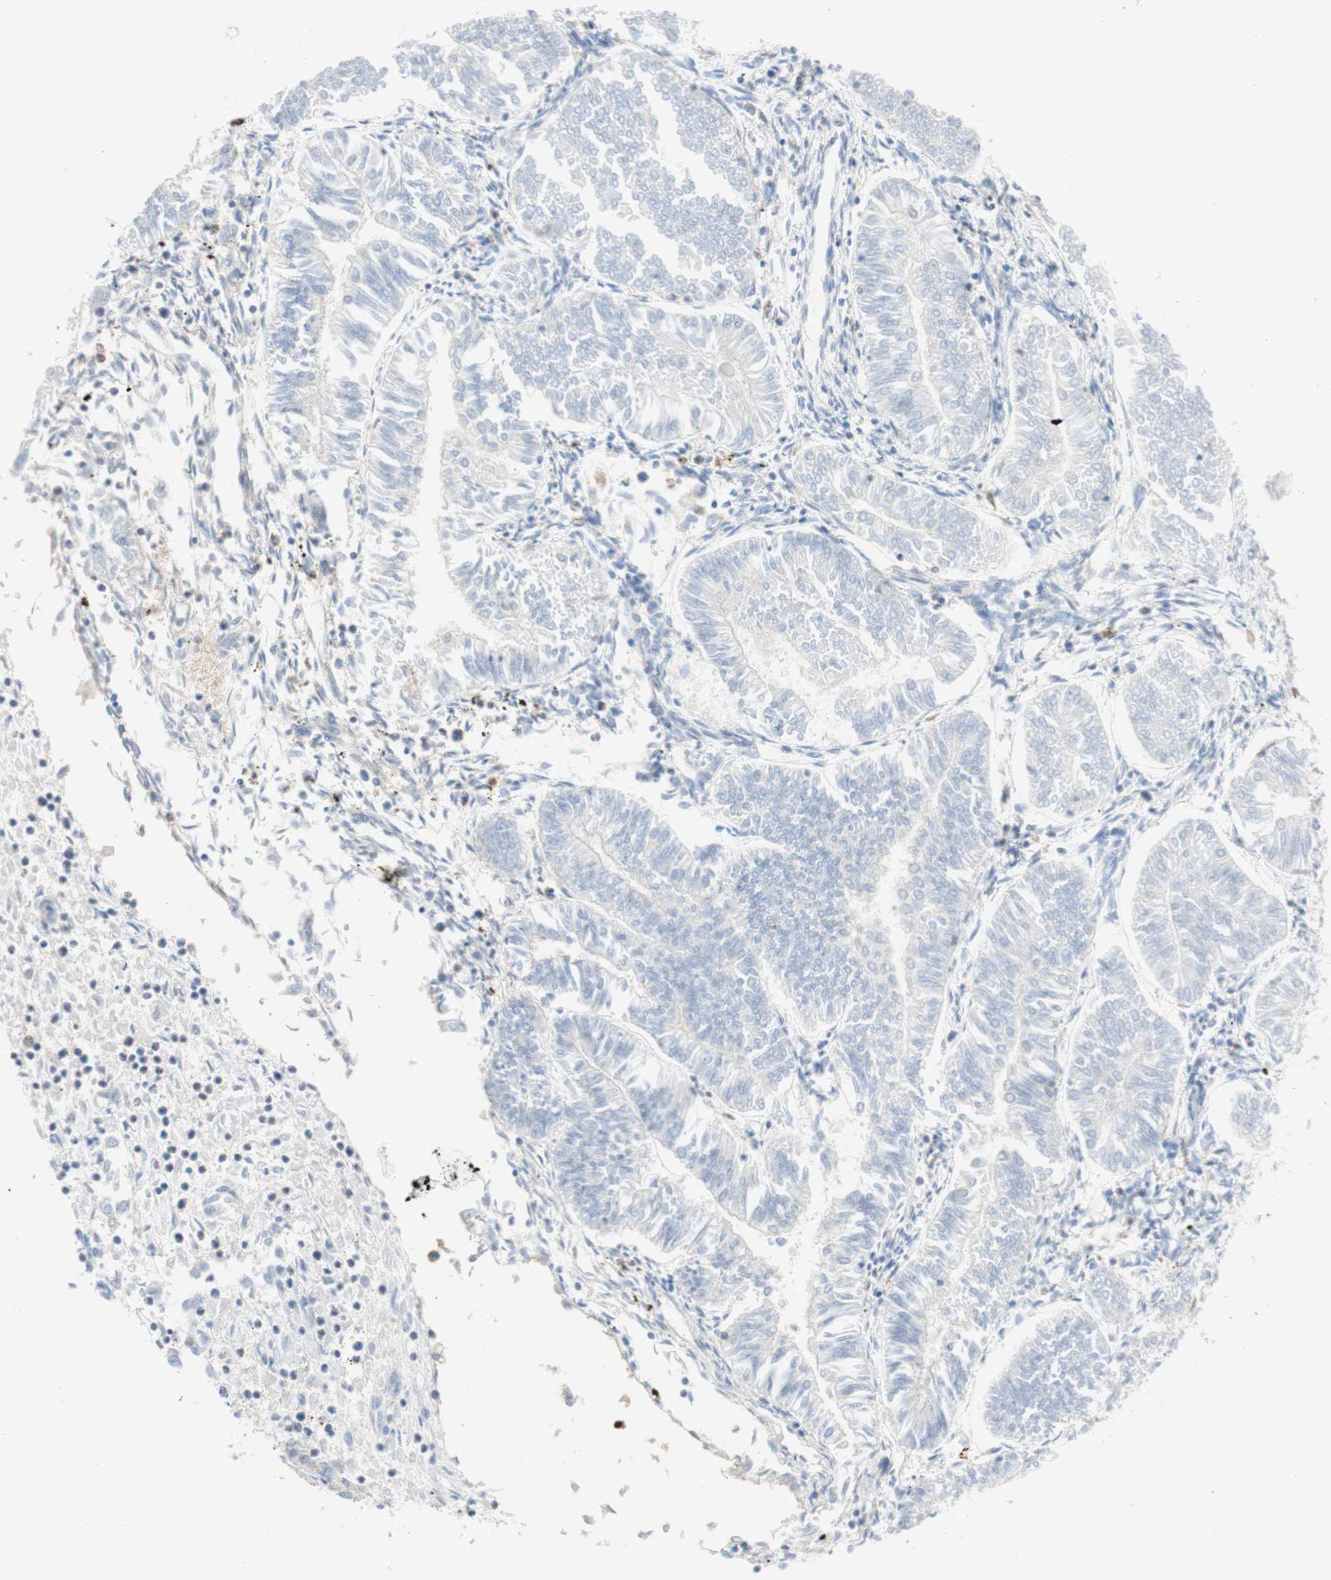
{"staining": {"intensity": "negative", "quantity": "none", "location": "none"}, "tissue": "endometrial cancer", "cell_type": "Tumor cells", "image_type": "cancer", "snomed": [{"axis": "morphology", "description": "Adenocarcinoma, NOS"}, {"axis": "topography", "description": "Endometrium"}], "caption": "High power microscopy photomicrograph of an IHC image of endometrial cancer, revealing no significant positivity in tumor cells.", "gene": "POU2AF1", "patient": {"sex": "female", "age": 53}}